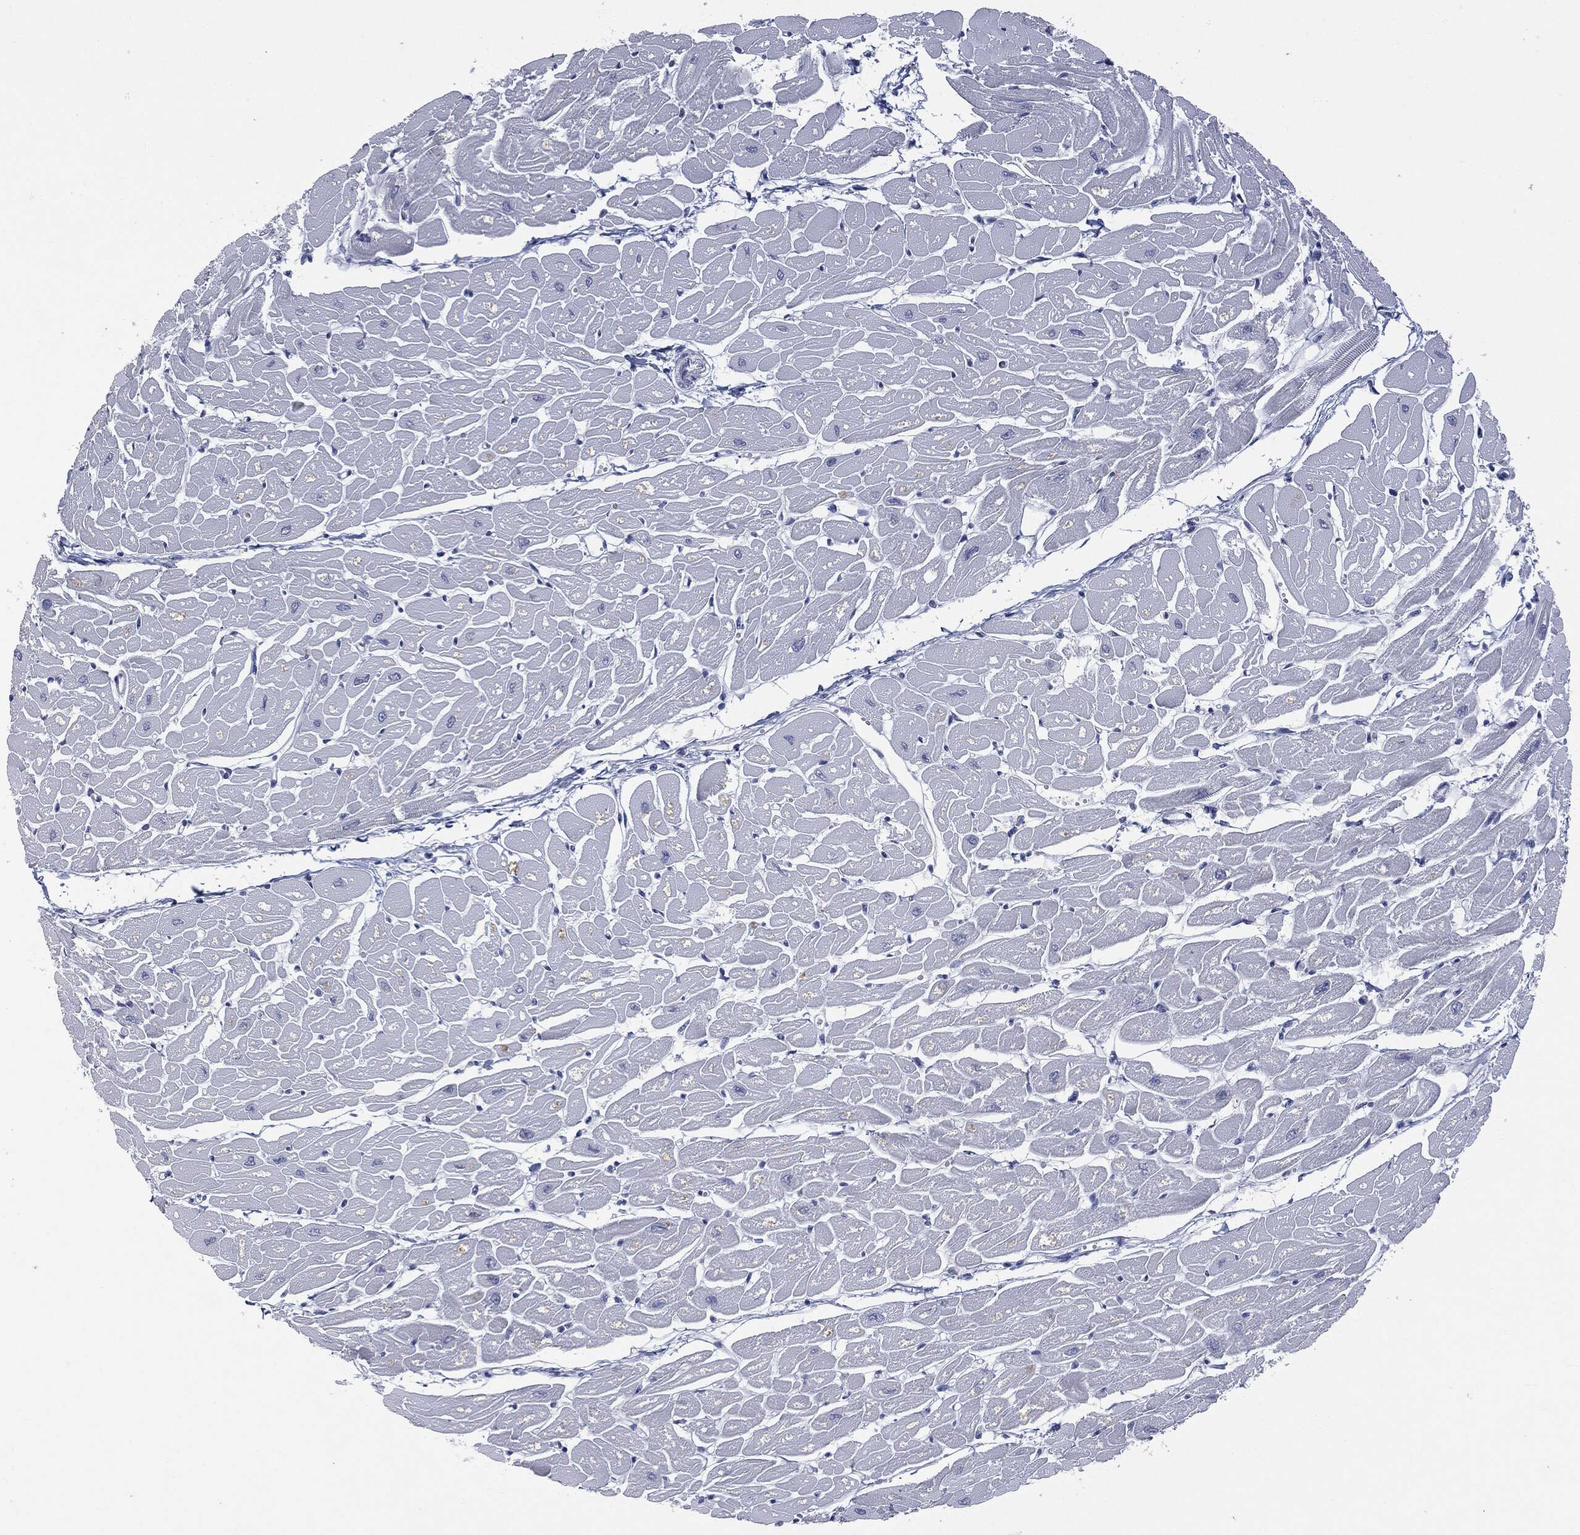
{"staining": {"intensity": "negative", "quantity": "none", "location": "none"}, "tissue": "heart muscle", "cell_type": "Cardiomyocytes", "image_type": "normal", "snomed": [{"axis": "morphology", "description": "Normal tissue, NOS"}, {"axis": "topography", "description": "Heart"}], "caption": "There is no significant positivity in cardiomyocytes of heart muscle. (DAB IHC visualized using brightfield microscopy, high magnification).", "gene": "UBE2C", "patient": {"sex": "male", "age": 57}}